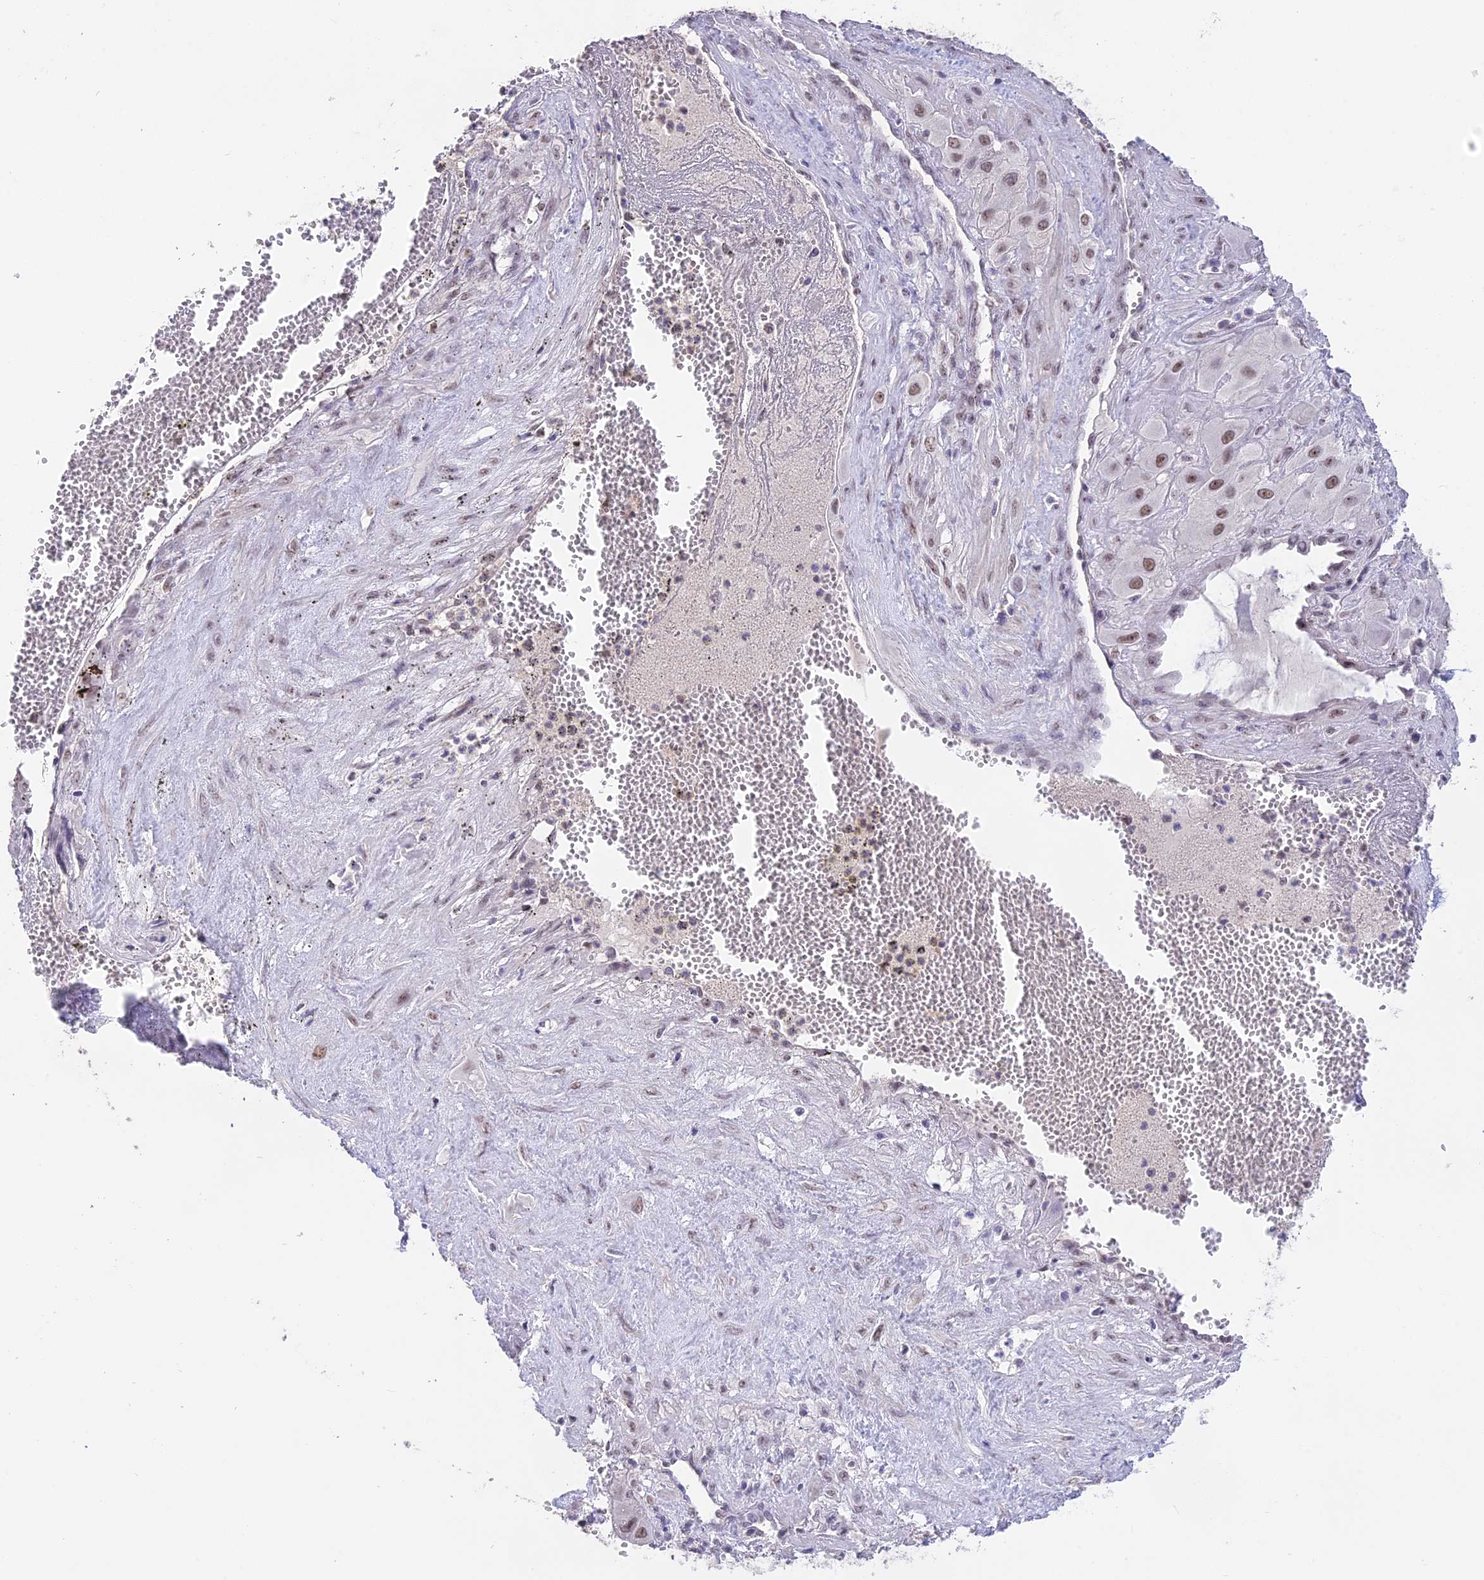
{"staining": {"intensity": "moderate", "quantity": ">75%", "location": "nuclear"}, "tissue": "cervical cancer", "cell_type": "Tumor cells", "image_type": "cancer", "snomed": [{"axis": "morphology", "description": "Squamous cell carcinoma, NOS"}, {"axis": "topography", "description": "Cervix"}], "caption": "Protein analysis of cervical cancer (squamous cell carcinoma) tissue reveals moderate nuclear staining in approximately >75% of tumor cells.", "gene": "SETD2", "patient": {"sex": "female", "age": 34}}